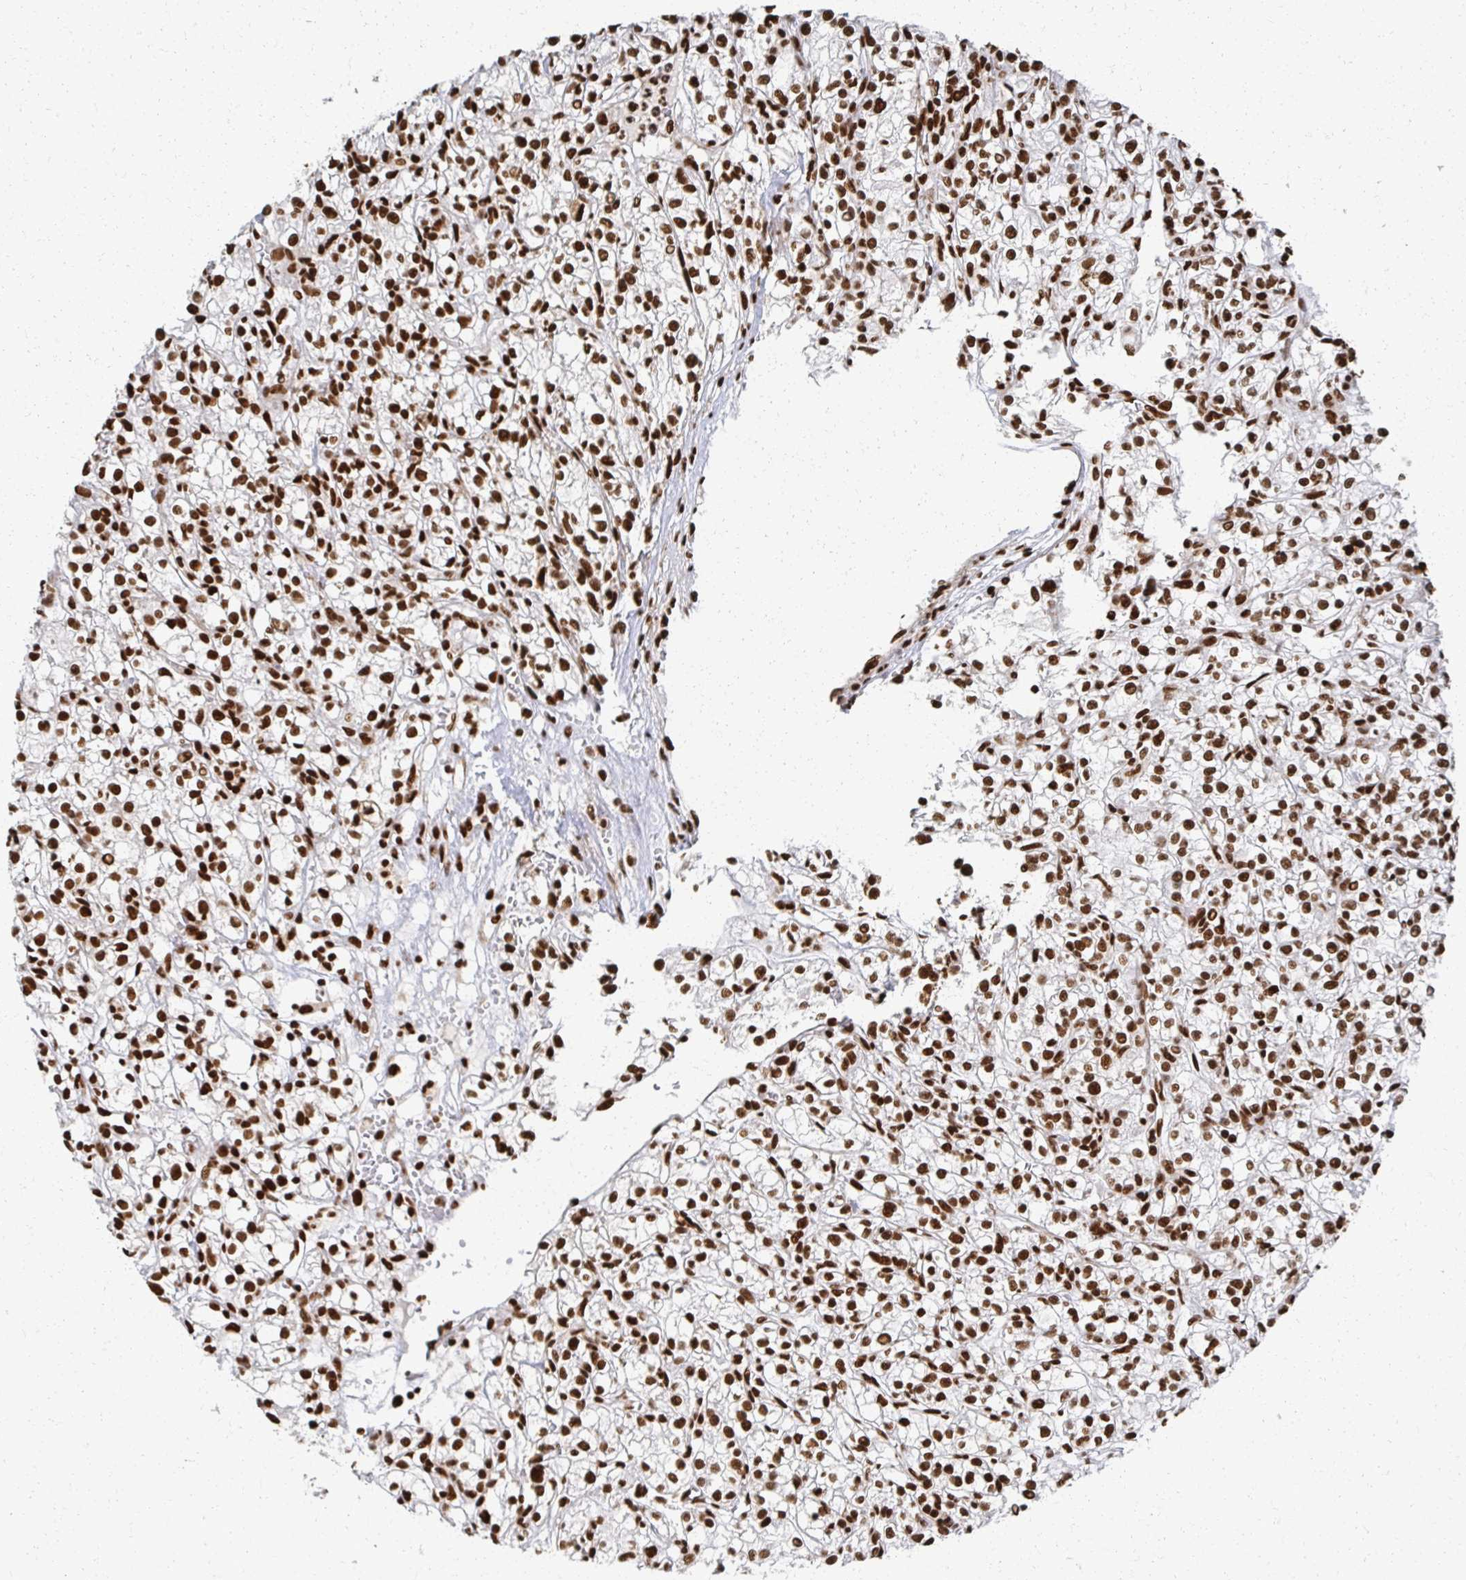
{"staining": {"intensity": "strong", "quantity": ">75%", "location": "nuclear"}, "tissue": "renal cancer", "cell_type": "Tumor cells", "image_type": "cancer", "snomed": [{"axis": "morphology", "description": "Adenocarcinoma, NOS"}, {"axis": "topography", "description": "Kidney"}], "caption": "Renal cancer (adenocarcinoma) tissue exhibits strong nuclear positivity in about >75% of tumor cells", "gene": "RBBP7", "patient": {"sex": "female", "age": 59}}